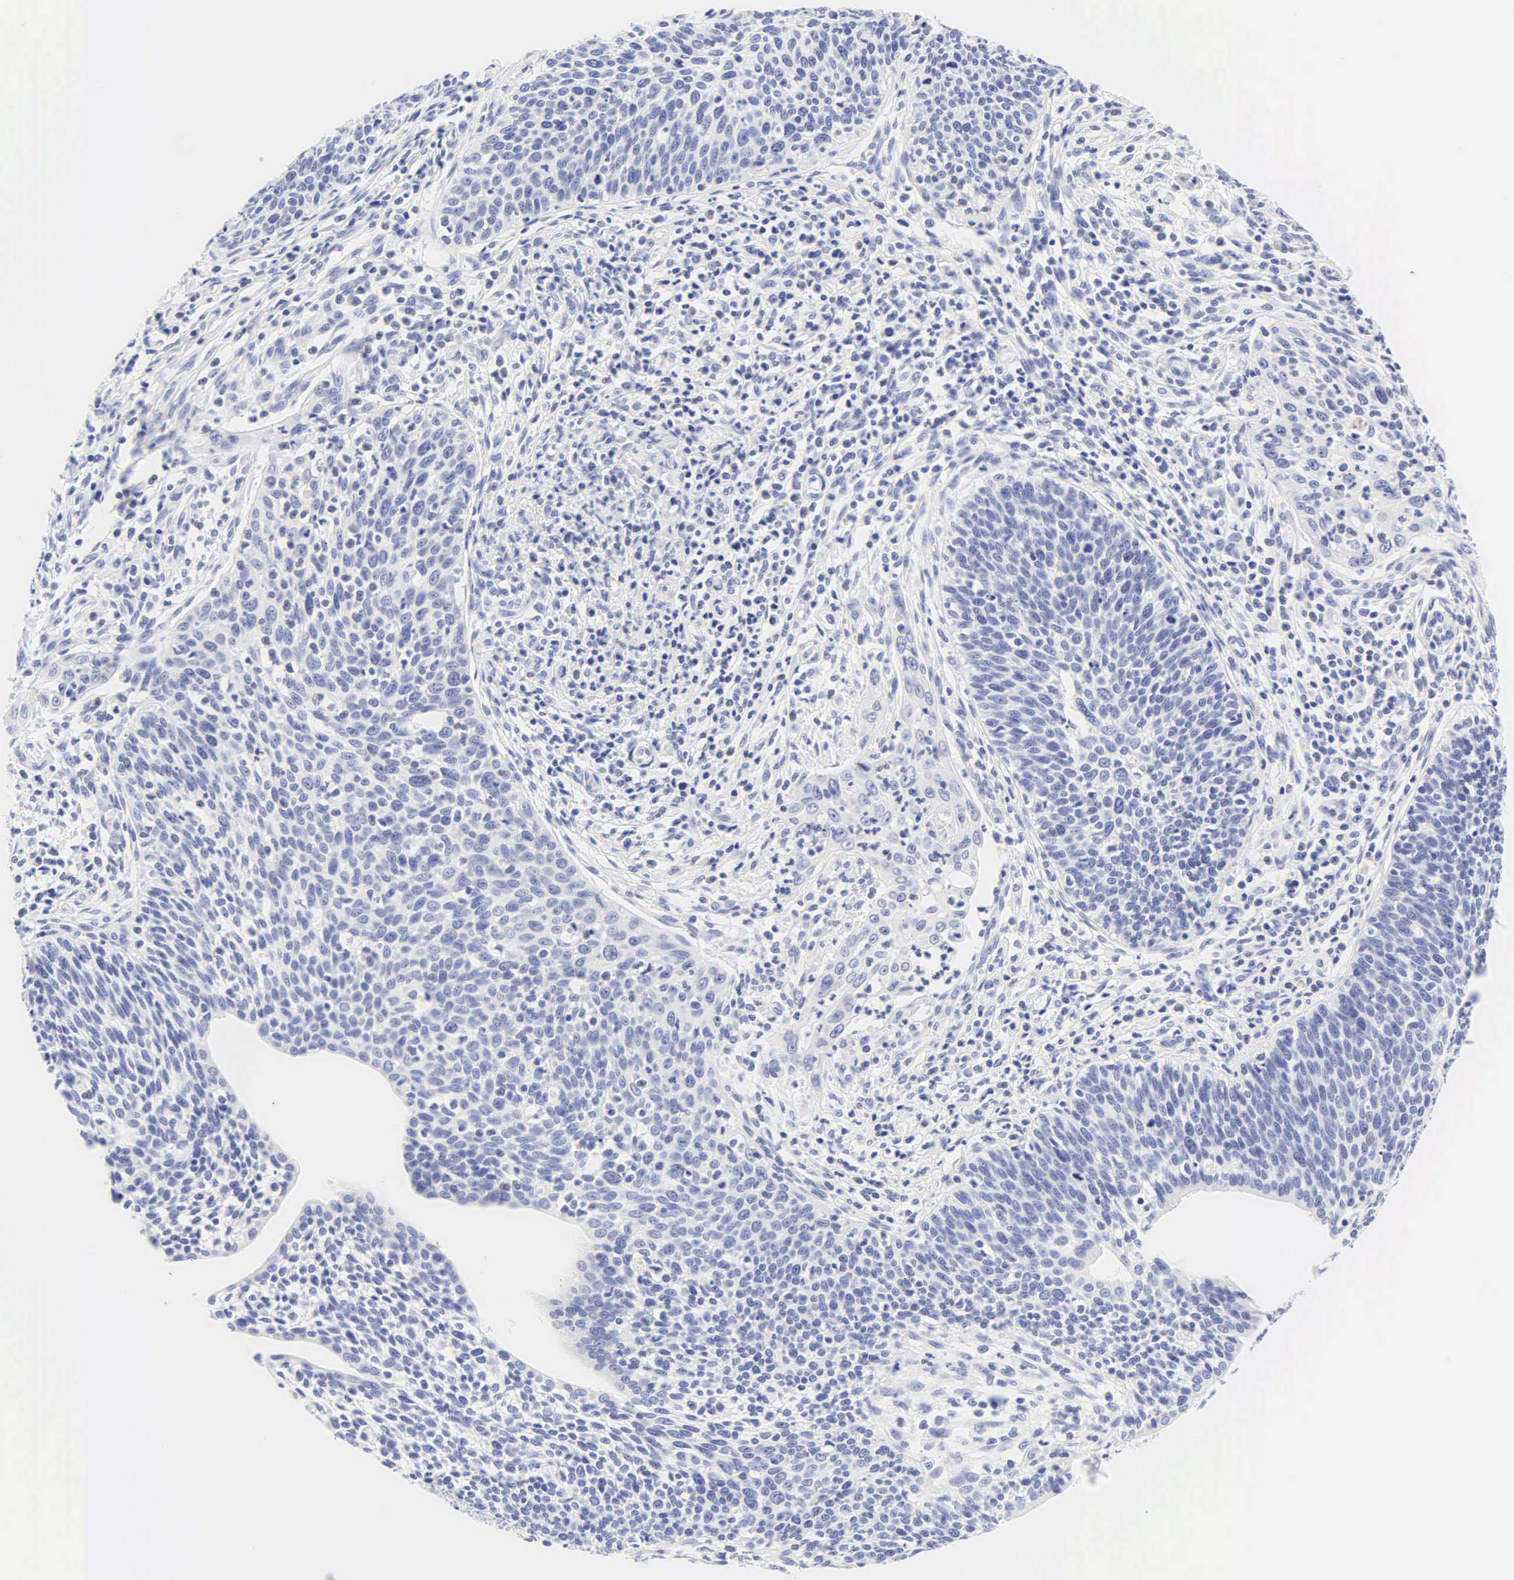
{"staining": {"intensity": "negative", "quantity": "none", "location": "none"}, "tissue": "cervical cancer", "cell_type": "Tumor cells", "image_type": "cancer", "snomed": [{"axis": "morphology", "description": "Squamous cell carcinoma, NOS"}, {"axis": "topography", "description": "Cervix"}], "caption": "DAB immunohistochemical staining of human cervical cancer demonstrates no significant positivity in tumor cells.", "gene": "KRT20", "patient": {"sex": "female", "age": 41}}